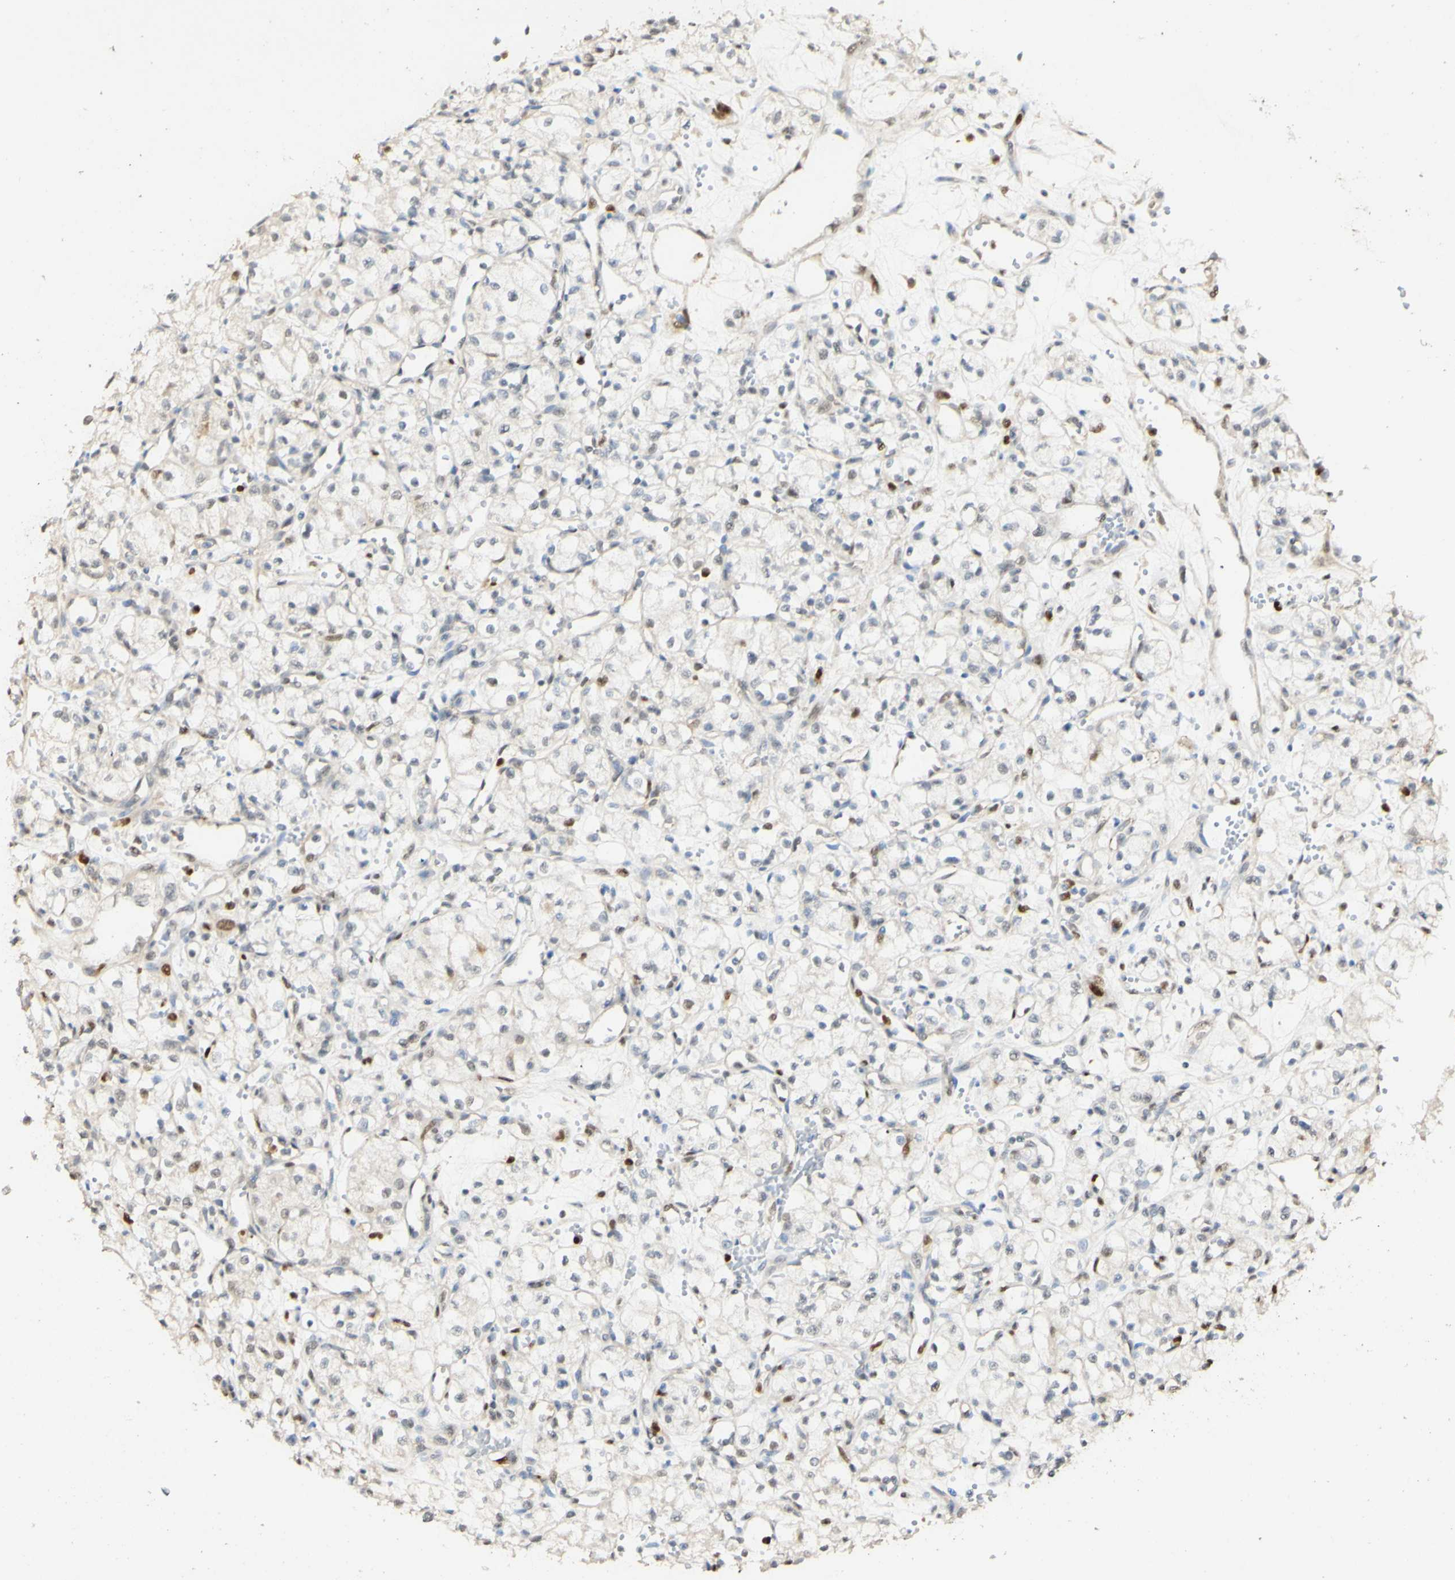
{"staining": {"intensity": "negative", "quantity": "none", "location": "none"}, "tissue": "renal cancer", "cell_type": "Tumor cells", "image_type": "cancer", "snomed": [{"axis": "morphology", "description": "Normal tissue, NOS"}, {"axis": "morphology", "description": "Adenocarcinoma, NOS"}, {"axis": "topography", "description": "Kidney"}], "caption": "DAB immunohistochemical staining of renal cancer (adenocarcinoma) demonstrates no significant expression in tumor cells.", "gene": "MAP3K4", "patient": {"sex": "male", "age": 59}}